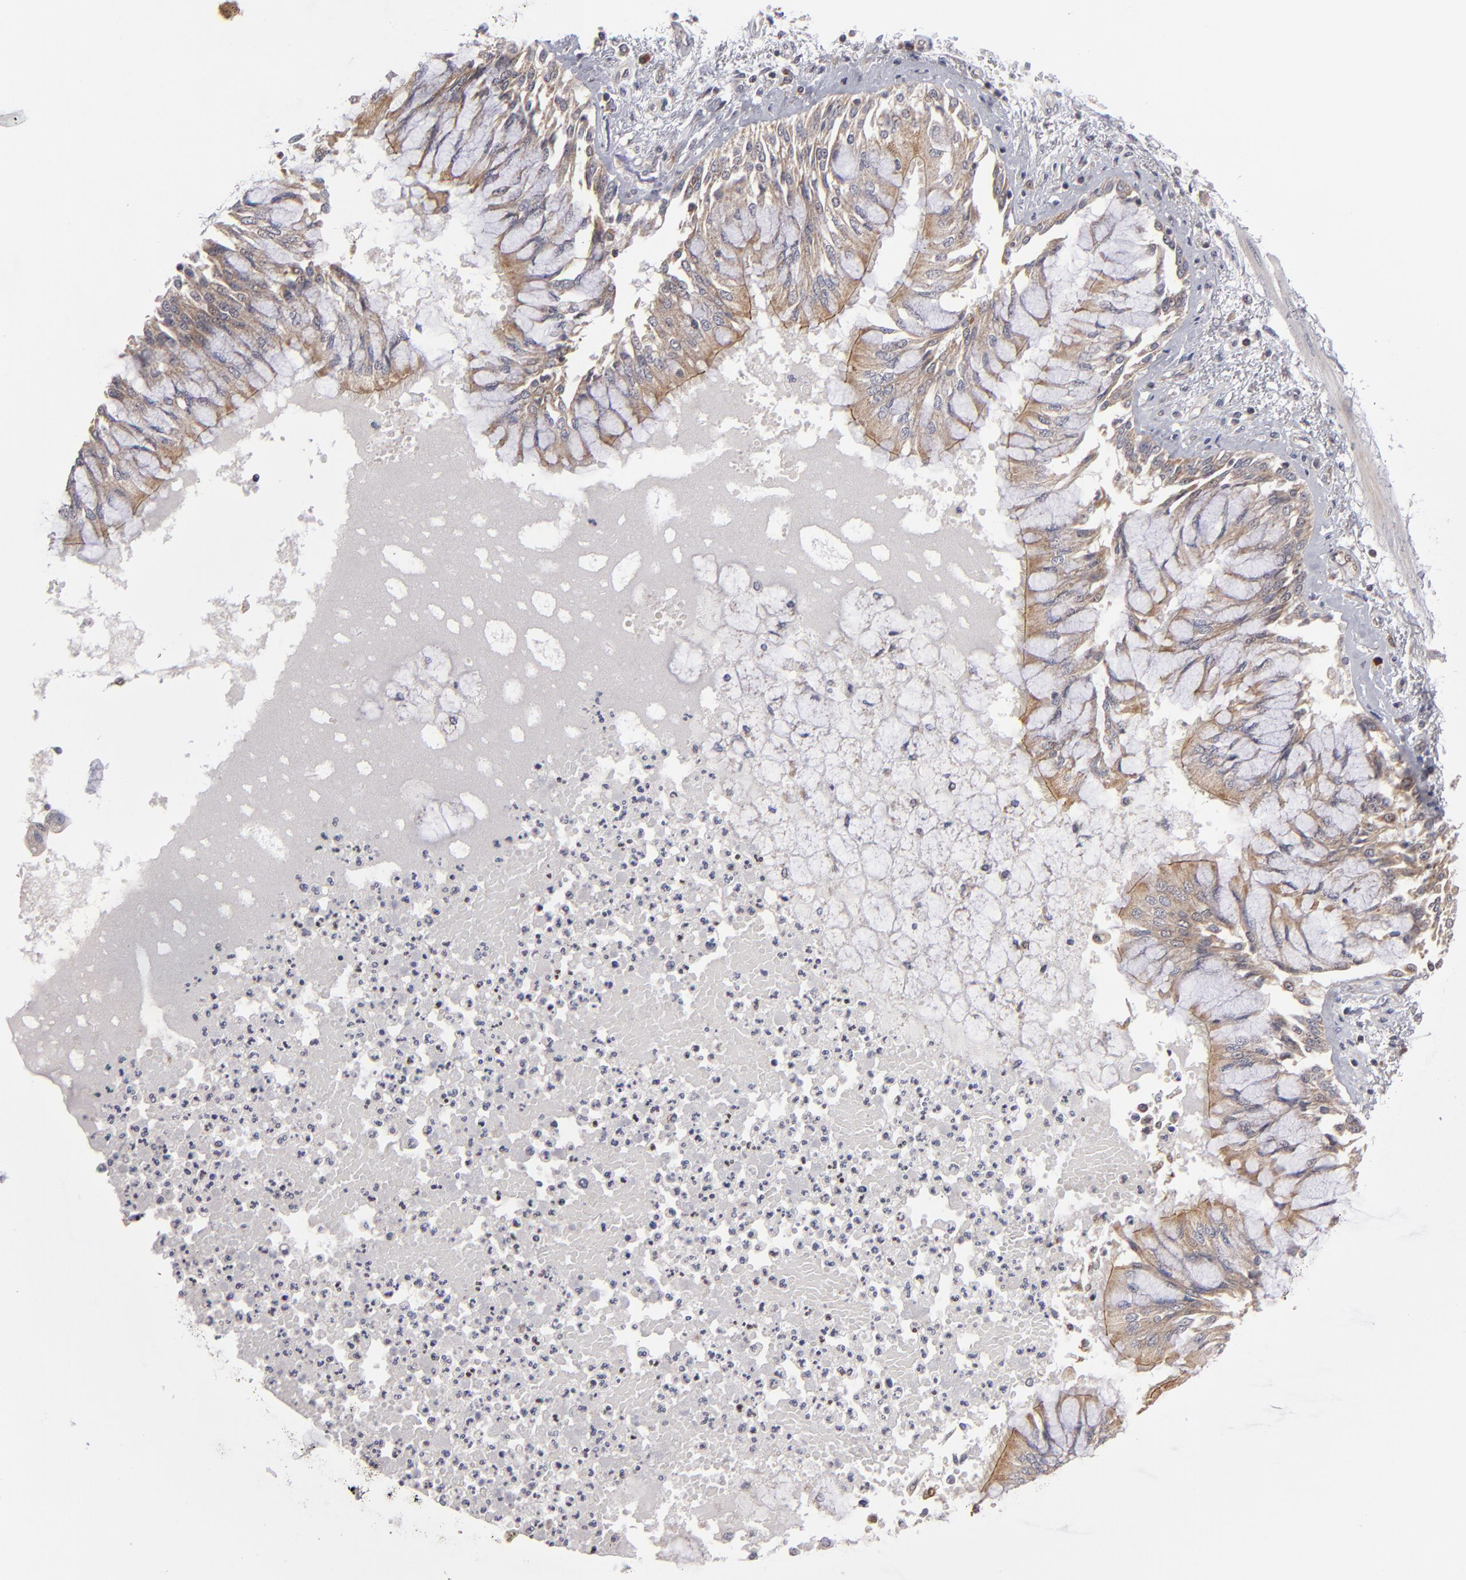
{"staining": {"intensity": "moderate", "quantity": "25%-75%", "location": "cytoplasmic/membranous"}, "tissue": "bronchus", "cell_type": "Respiratory epithelial cells", "image_type": "normal", "snomed": [{"axis": "morphology", "description": "Normal tissue, NOS"}, {"axis": "topography", "description": "Cartilage tissue"}, {"axis": "topography", "description": "Bronchus"}, {"axis": "topography", "description": "Lung"}], "caption": "The immunohistochemical stain labels moderate cytoplasmic/membranous expression in respiratory epithelial cells of benign bronchus. The staining was performed using DAB, with brown indicating positive protein expression. Nuclei are stained blue with hematoxylin.", "gene": "GLCCI1", "patient": {"sex": "female", "age": 49}}